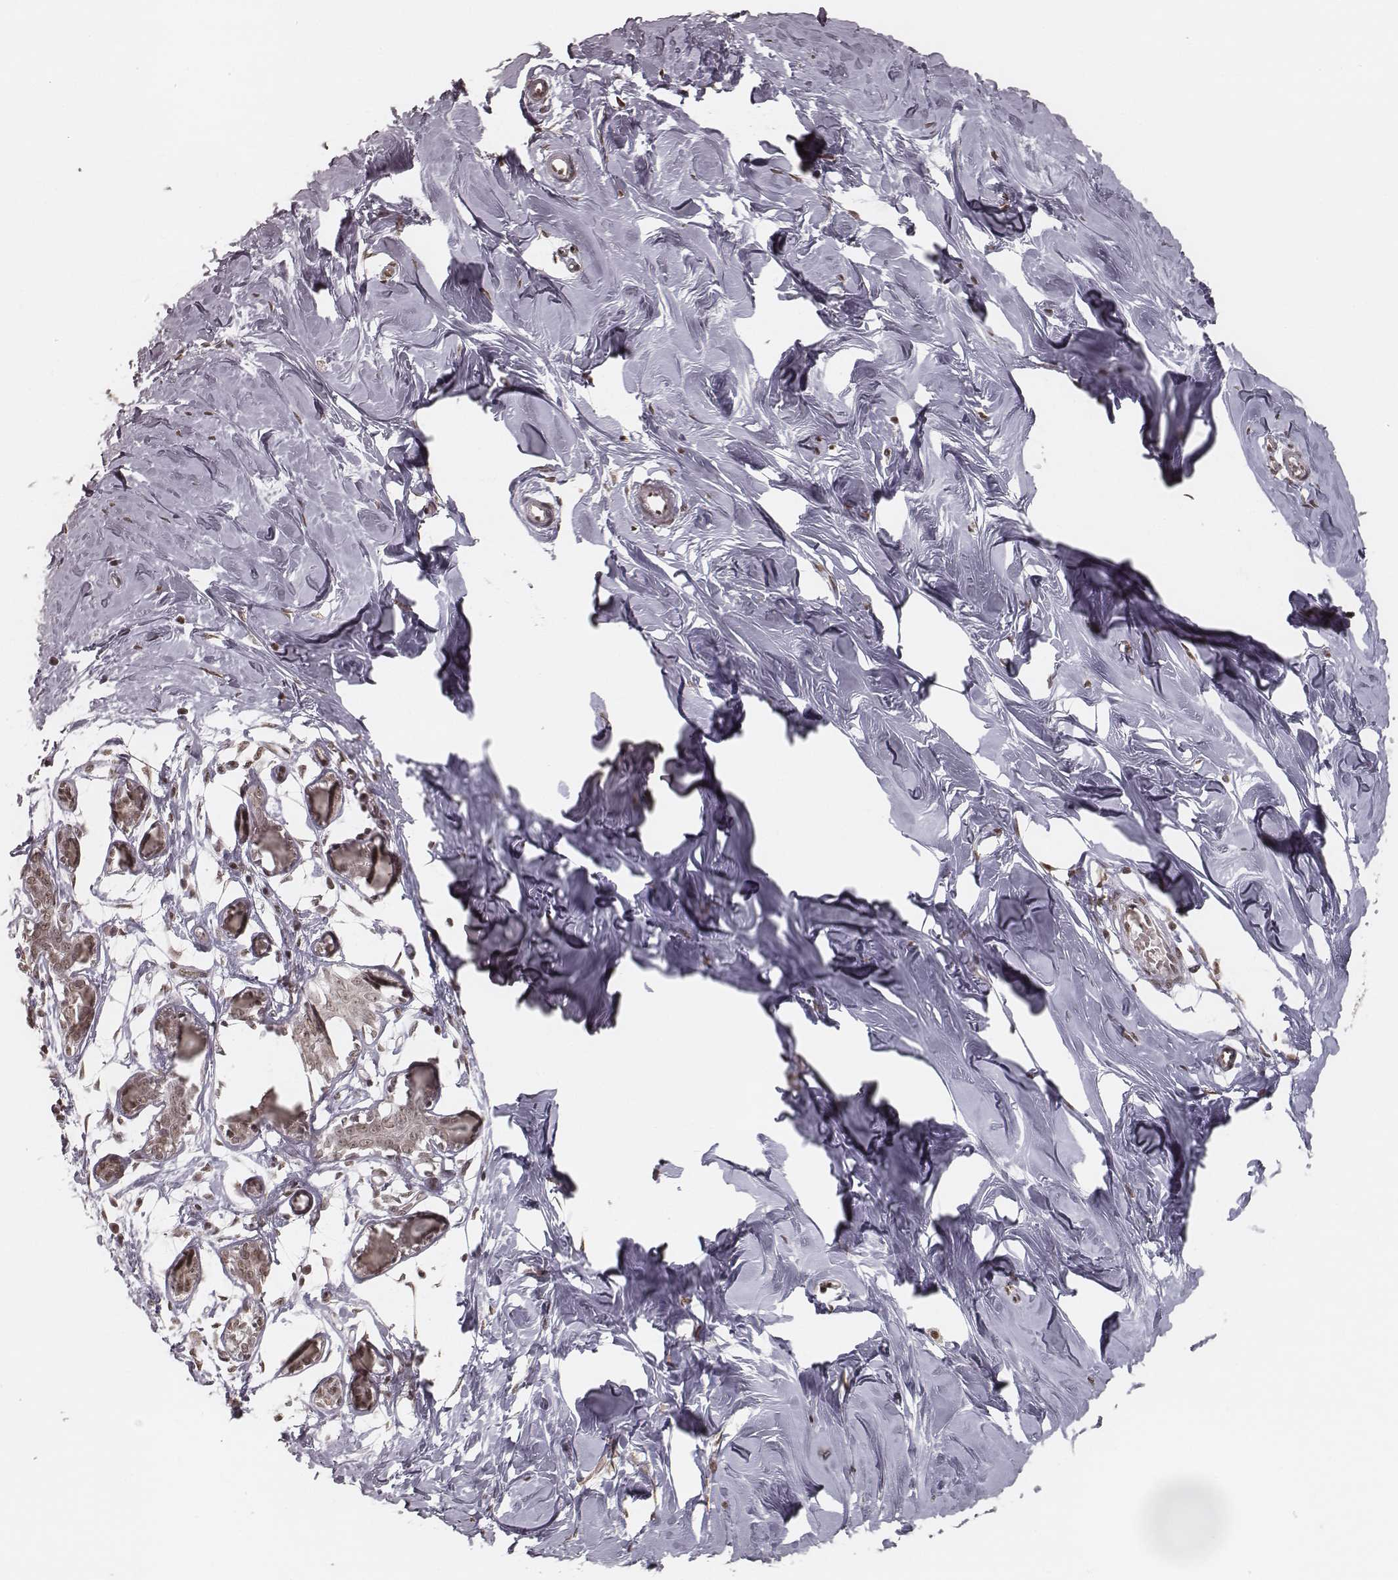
{"staining": {"intensity": "weak", "quantity": ">75%", "location": "nuclear"}, "tissue": "breast", "cell_type": "Adipocytes", "image_type": "normal", "snomed": [{"axis": "morphology", "description": "Normal tissue, NOS"}, {"axis": "topography", "description": "Breast"}], "caption": "Adipocytes exhibit low levels of weak nuclear staining in about >75% of cells in normal human breast.", "gene": "HMGA2", "patient": {"sex": "female", "age": 27}}